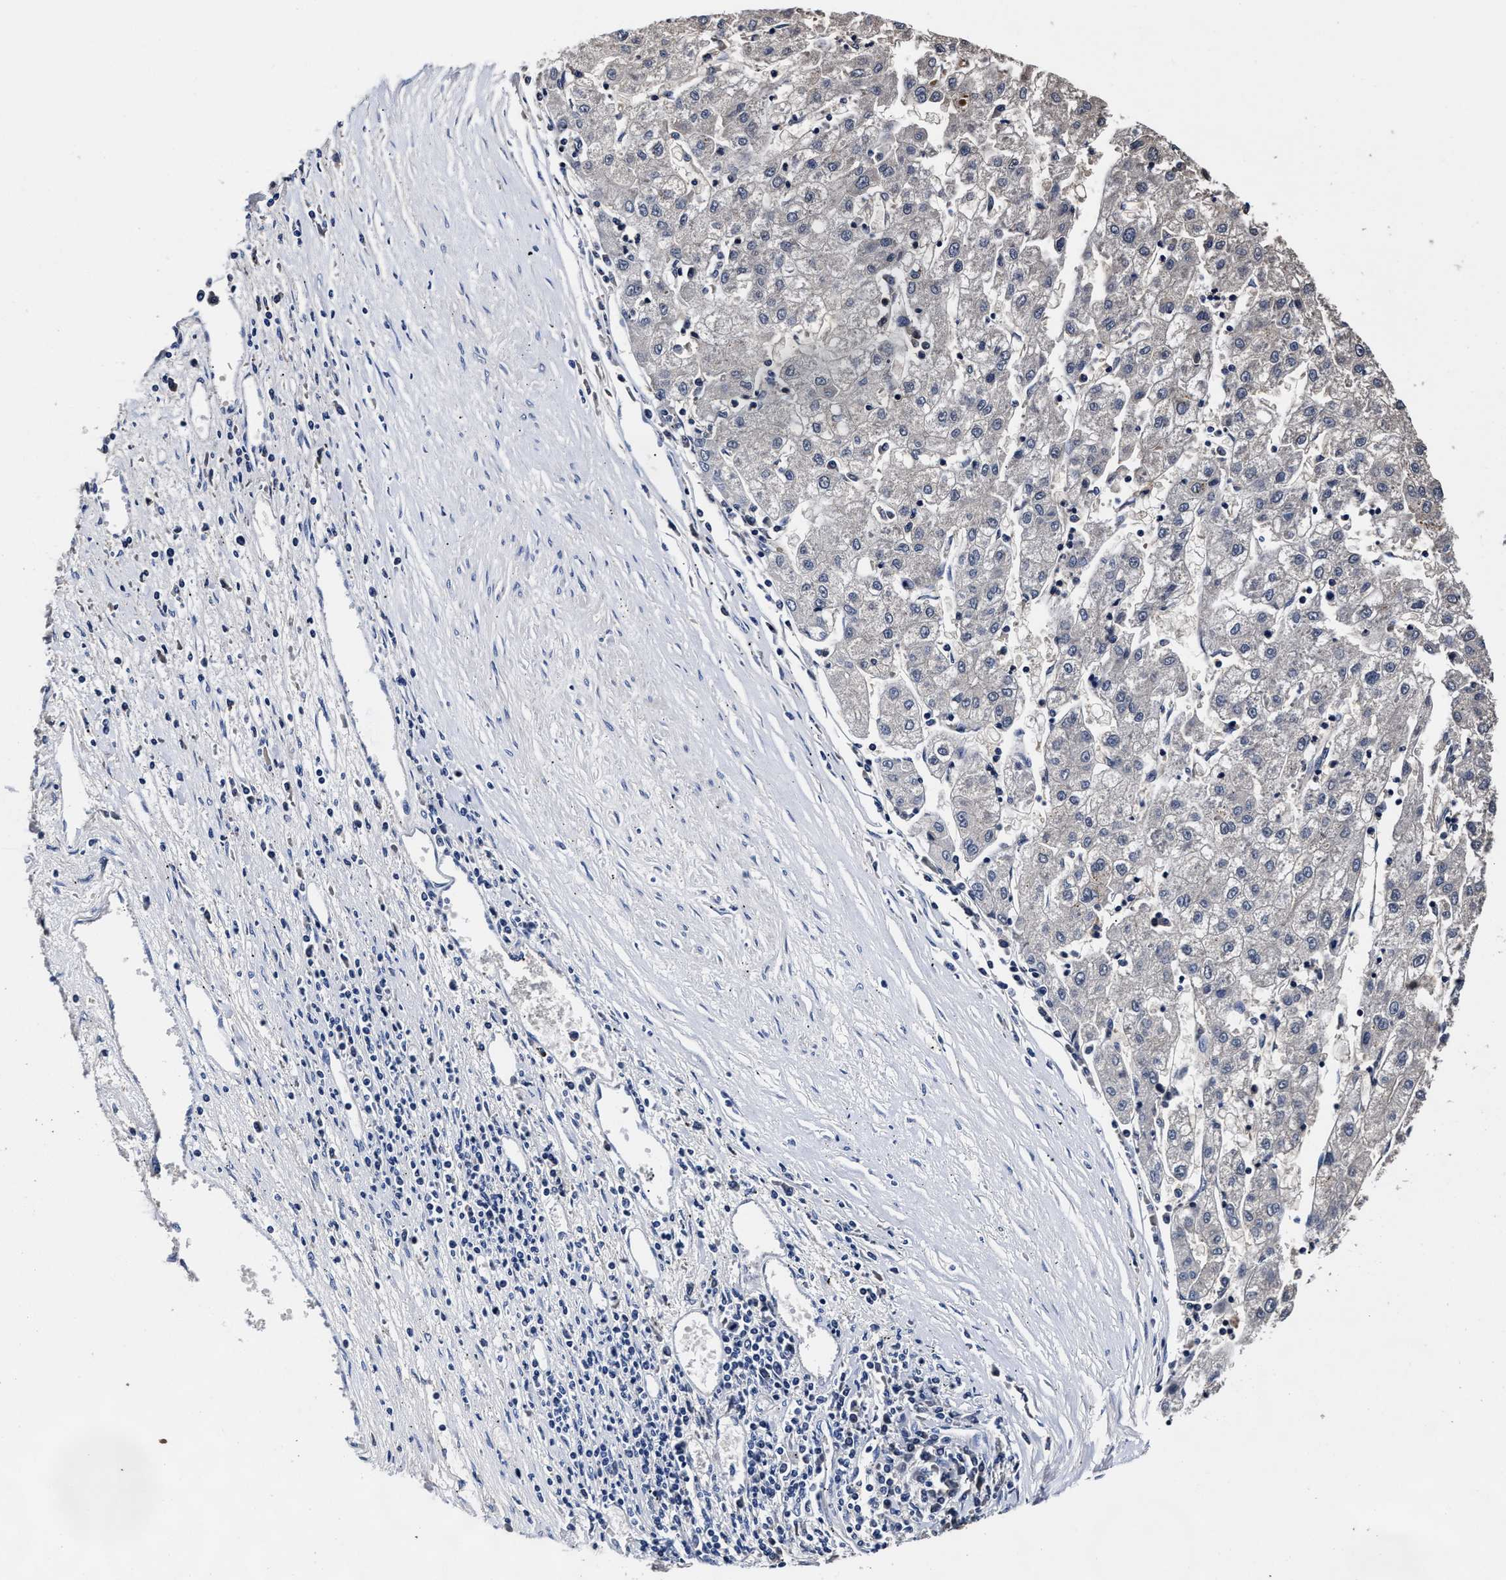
{"staining": {"intensity": "negative", "quantity": "none", "location": "none"}, "tissue": "liver cancer", "cell_type": "Tumor cells", "image_type": "cancer", "snomed": [{"axis": "morphology", "description": "Carcinoma, Hepatocellular, NOS"}, {"axis": "topography", "description": "Liver"}], "caption": "High magnification brightfield microscopy of liver cancer stained with DAB (3,3'-diaminobenzidine) (brown) and counterstained with hematoxylin (blue): tumor cells show no significant expression.", "gene": "OLFML2A", "patient": {"sex": "male", "age": 72}}